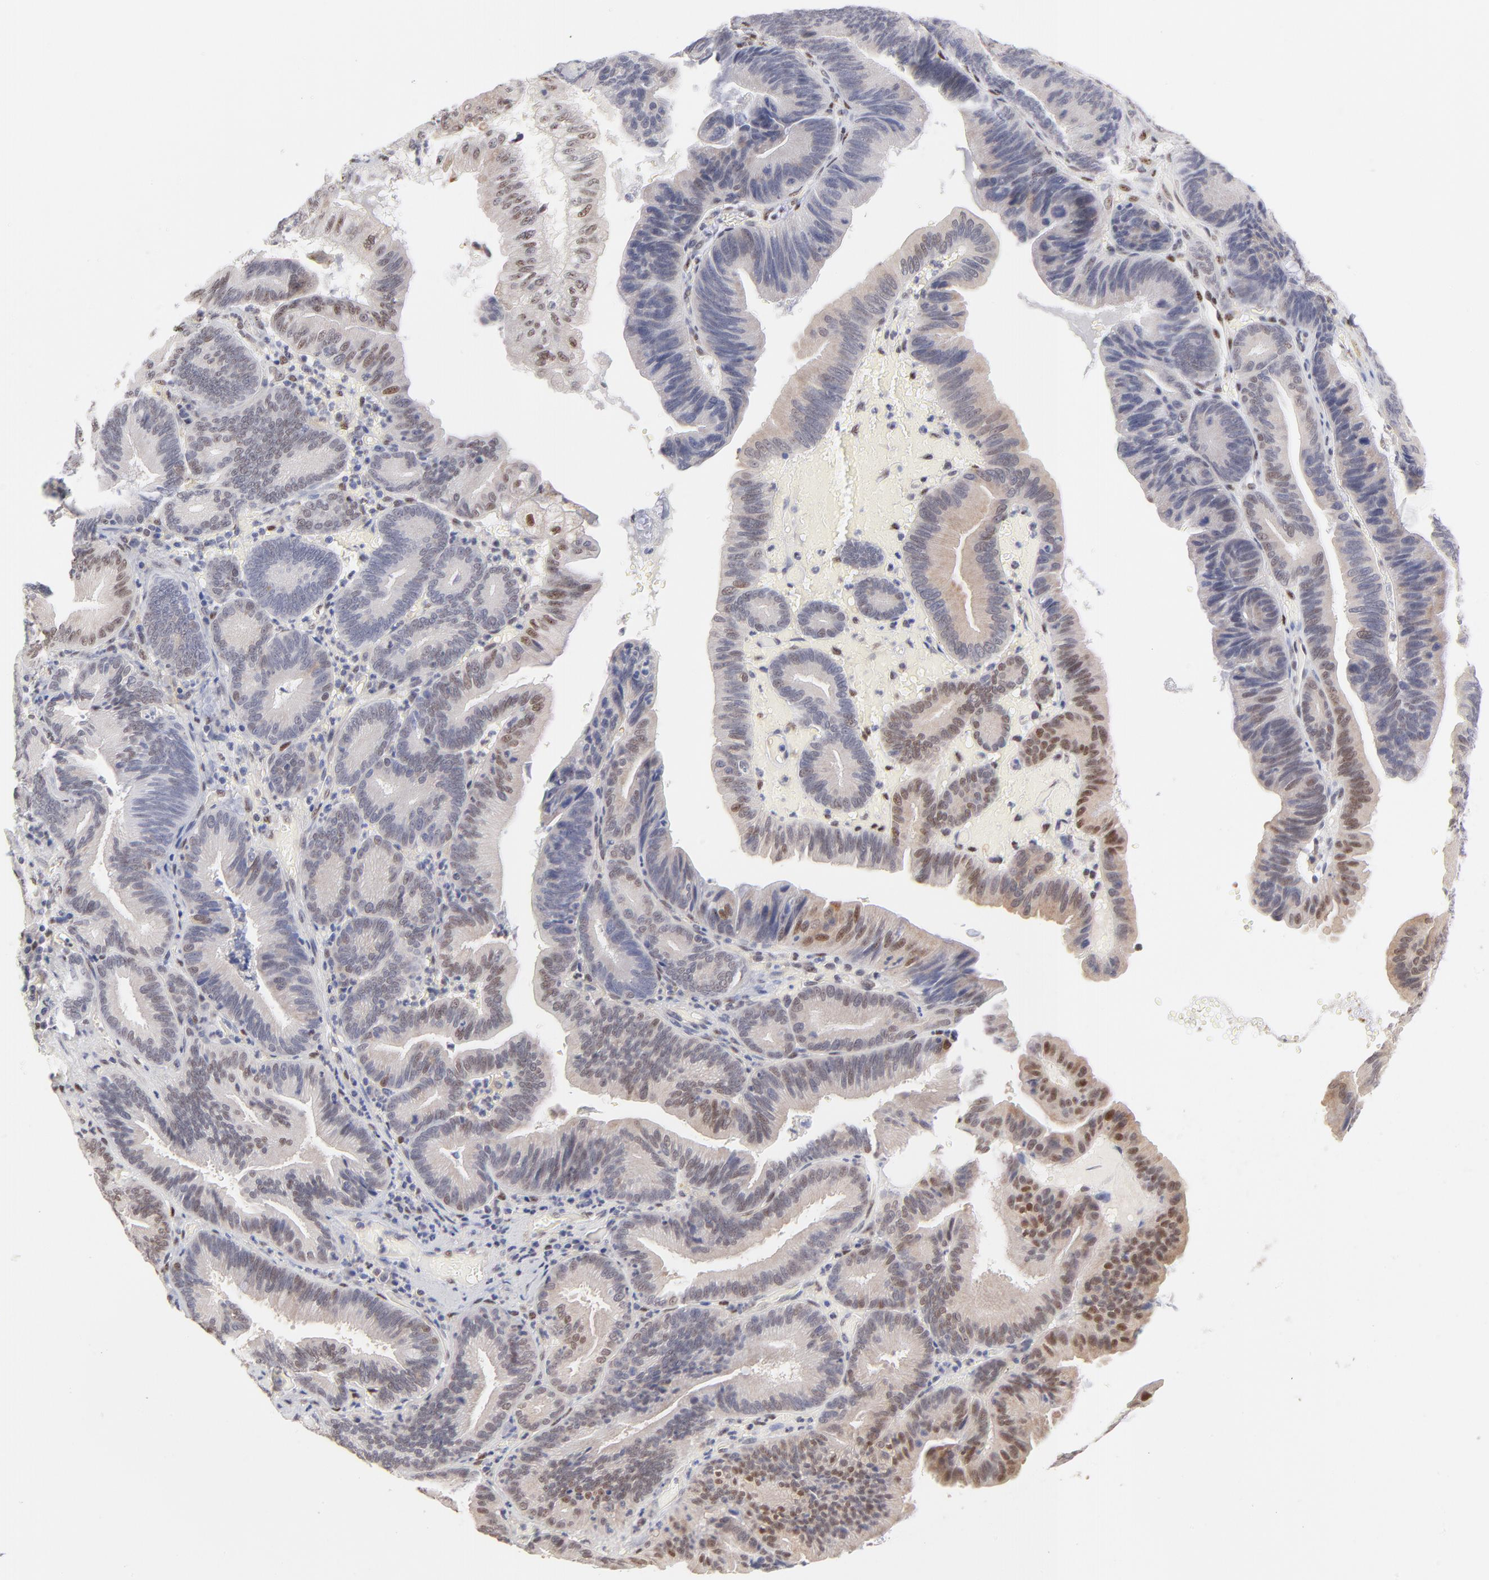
{"staining": {"intensity": "moderate", "quantity": "25%-75%", "location": "nuclear"}, "tissue": "pancreatic cancer", "cell_type": "Tumor cells", "image_type": "cancer", "snomed": [{"axis": "morphology", "description": "Adenocarcinoma, NOS"}, {"axis": "topography", "description": "Pancreas"}], "caption": "Brown immunohistochemical staining in pancreatic cancer (adenocarcinoma) exhibits moderate nuclear expression in approximately 25%-75% of tumor cells.", "gene": "STAT3", "patient": {"sex": "male", "age": 82}}